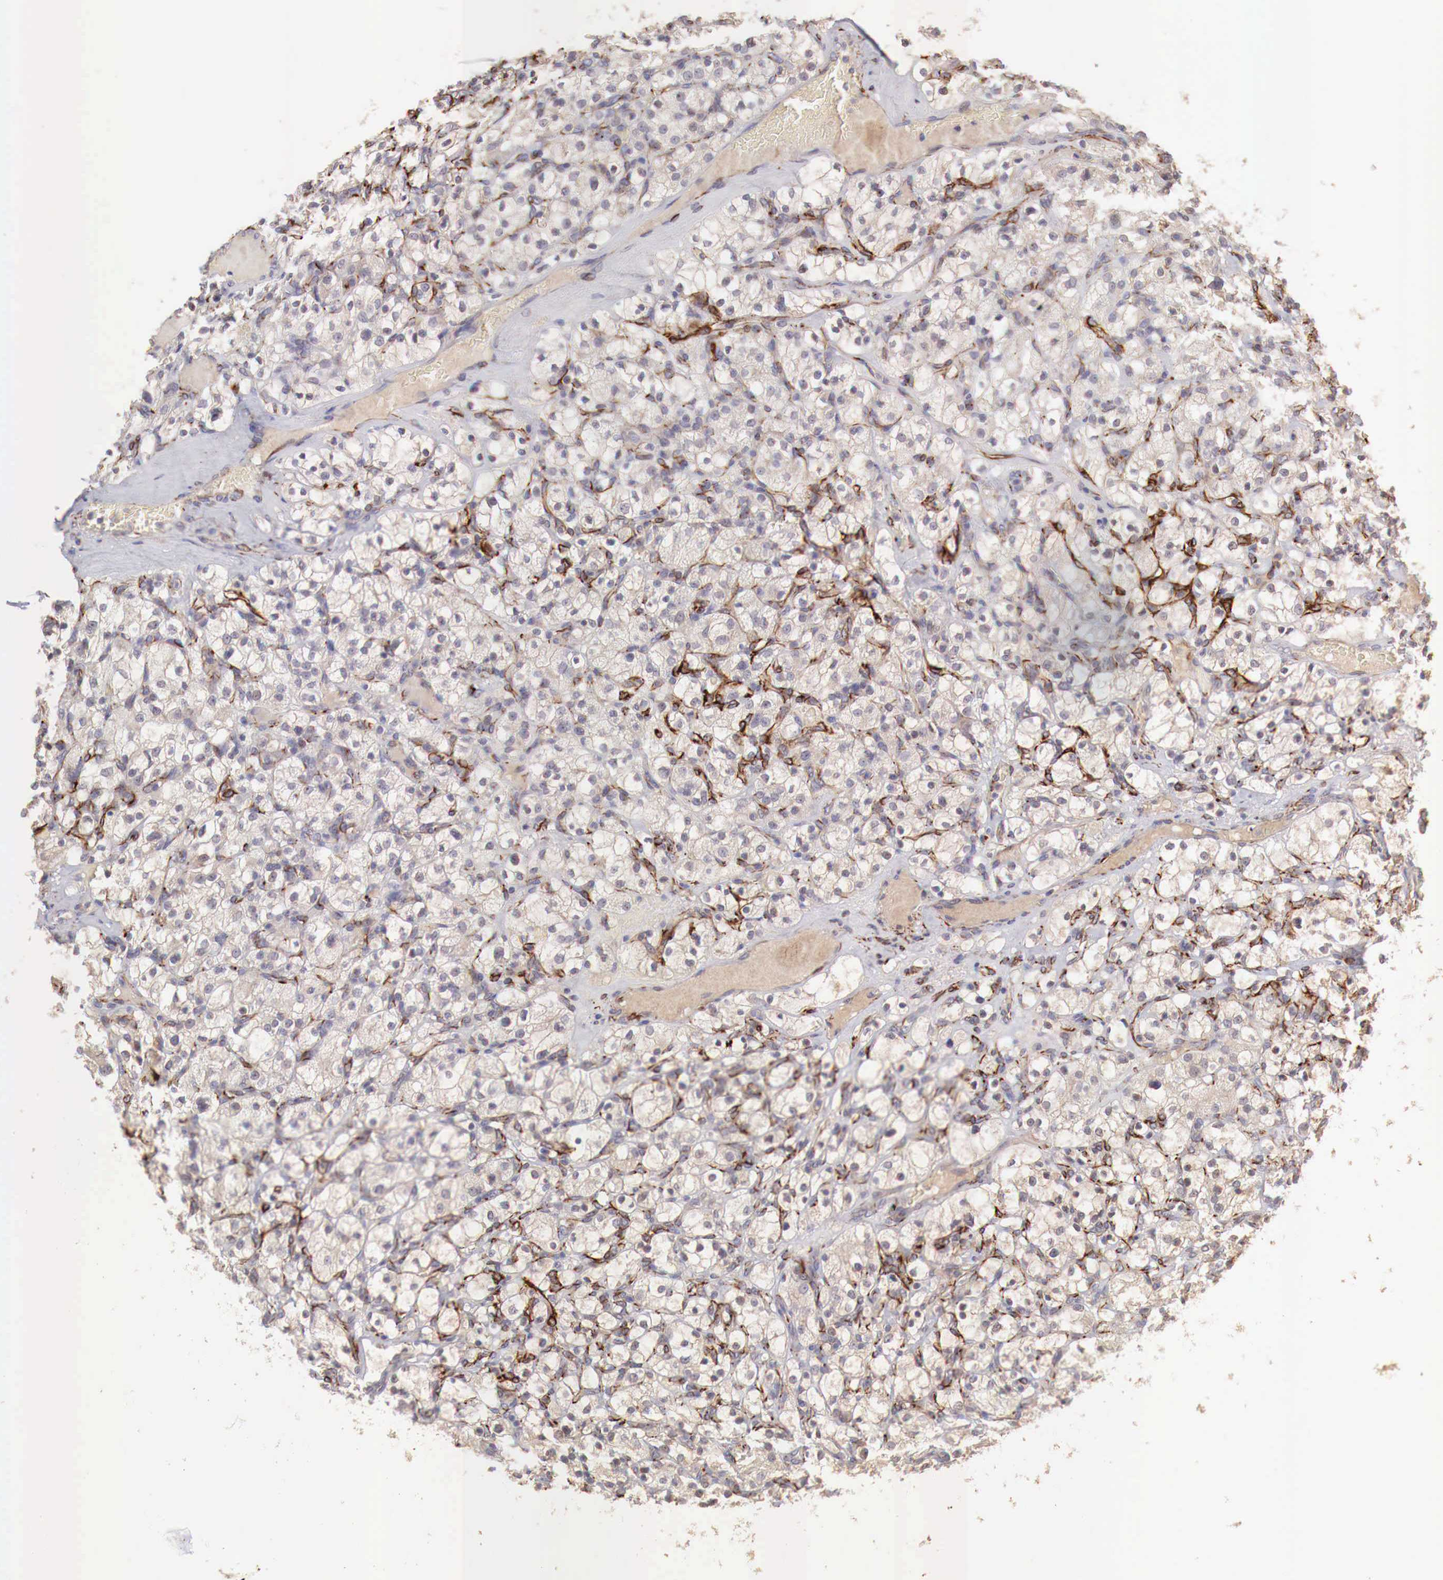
{"staining": {"intensity": "moderate", "quantity": "<25%", "location": "cytoplasmic/membranous"}, "tissue": "renal cancer", "cell_type": "Tumor cells", "image_type": "cancer", "snomed": [{"axis": "morphology", "description": "Adenocarcinoma, NOS"}, {"axis": "topography", "description": "Kidney"}], "caption": "Approximately <25% of tumor cells in renal adenocarcinoma display moderate cytoplasmic/membranous protein positivity as visualized by brown immunohistochemical staining.", "gene": "WT1", "patient": {"sex": "female", "age": 83}}